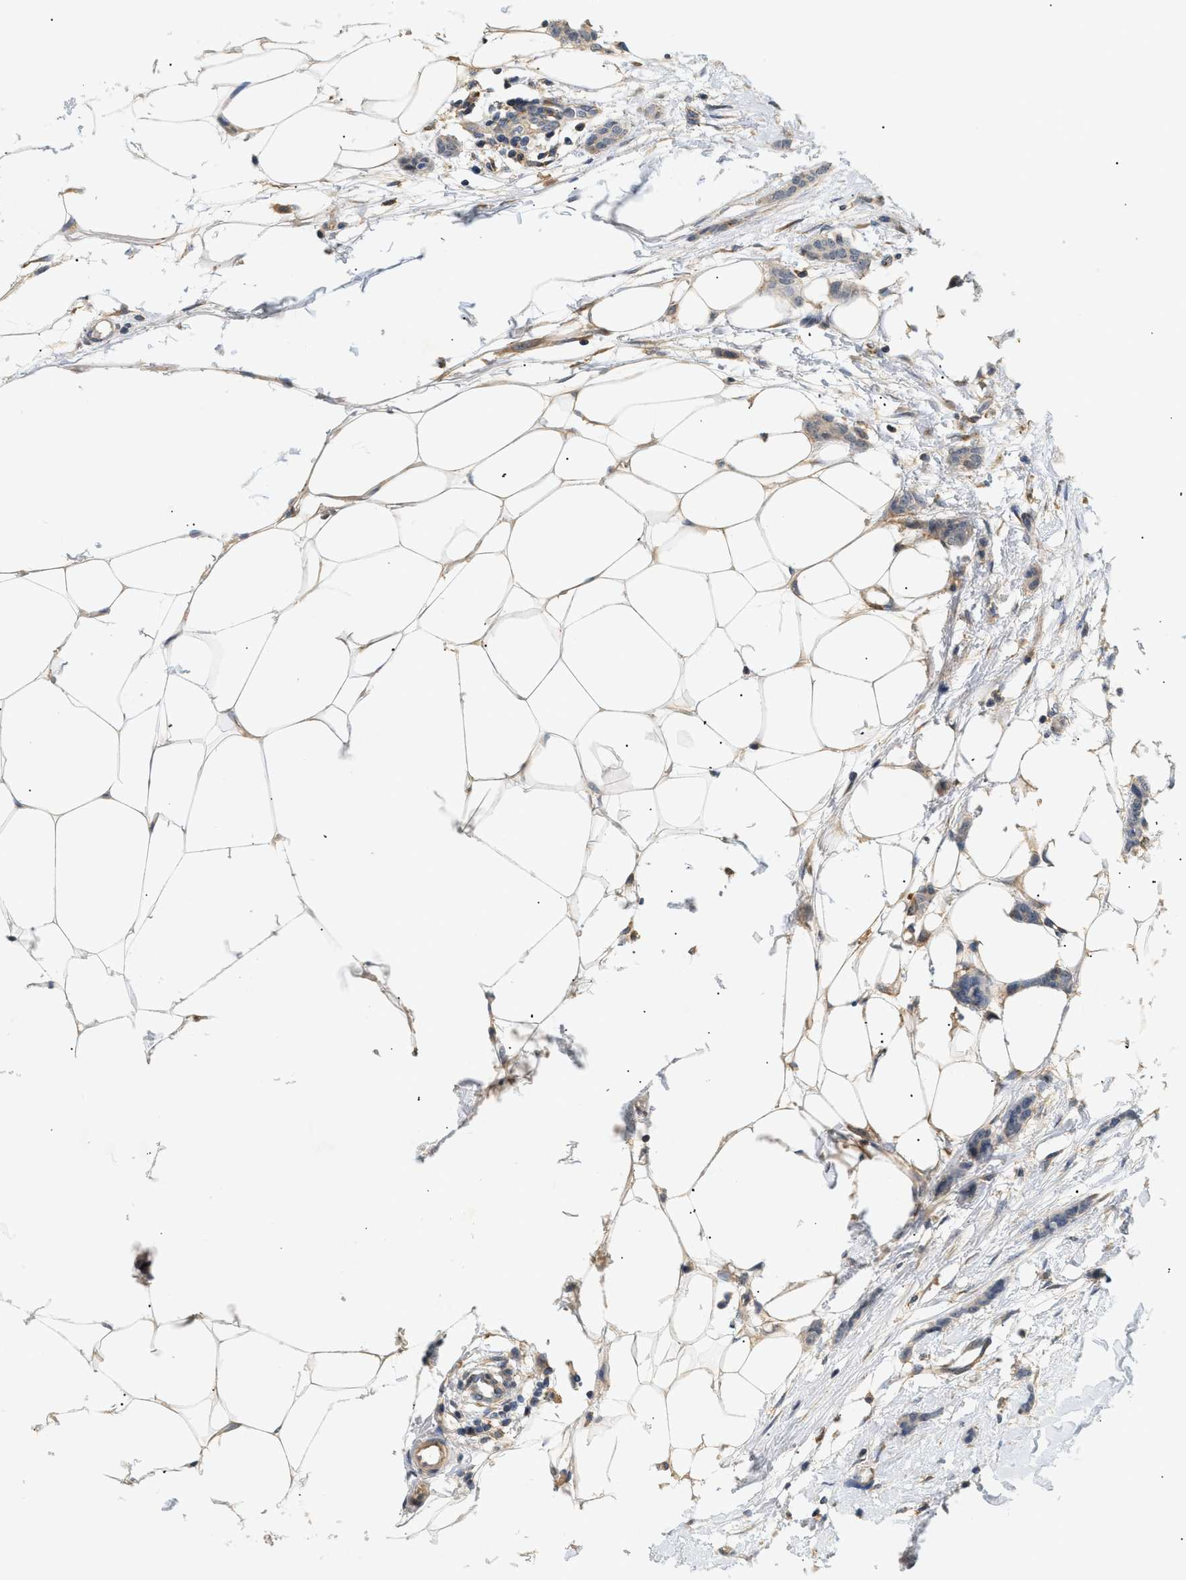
{"staining": {"intensity": "weak", "quantity": "25%-75%", "location": "cytoplasmic/membranous"}, "tissue": "breast cancer", "cell_type": "Tumor cells", "image_type": "cancer", "snomed": [{"axis": "morphology", "description": "Lobular carcinoma"}, {"axis": "topography", "description": "Skin"}, {"axis": "topography", "description": "Breast"}], "caption": "Immunohistochemical staining of breast lobular carcinoma exhibits low levels of weak cytoplasmic/membranous protein staining in approximately 25%-75% of tumor cells.", "gene": "CORO2B", "patient": {"sex": "female", "age": 46}}